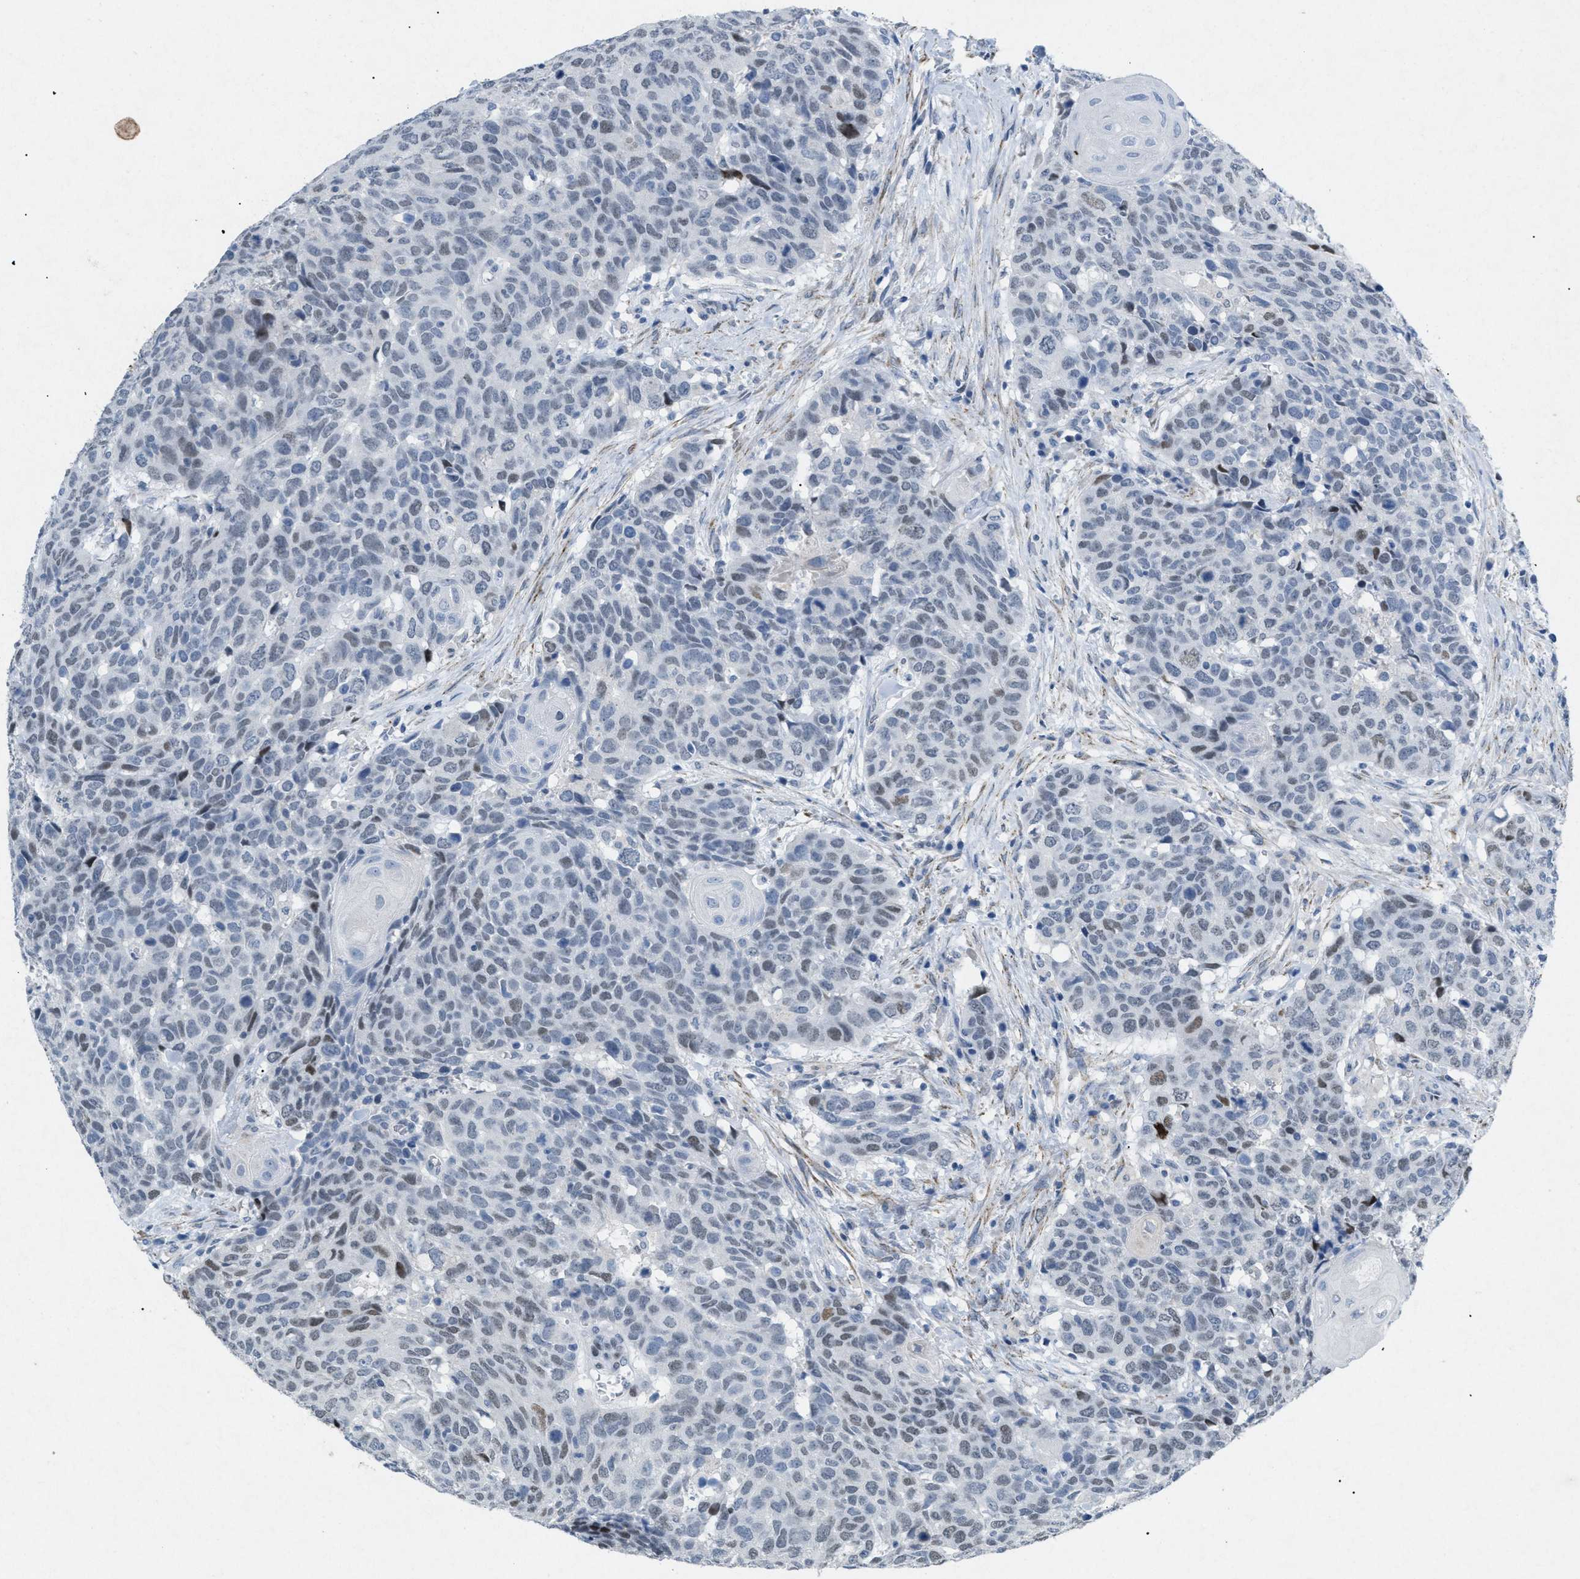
{"staining": {"intensity": "negative", "quantity": "none", "location": "none"}, "tissue": "head and neck cancer", "cell_type": "Tumor cells", "image_type": "cancer", "snomed": [{"axis": "morphology", "description": "Squamous cell carcinoma, NOS"}, {"axis": "topography", "description": "Head-Neck"}], "caption": "DAB (3,3'-diaminobenzidine) immunohistochemical staining of human head and neck squamous cell carcinoma reveals no significant expression in tumor cells.", "gene": "TASOR", "patient": {"sex": "male", "age": 66}}